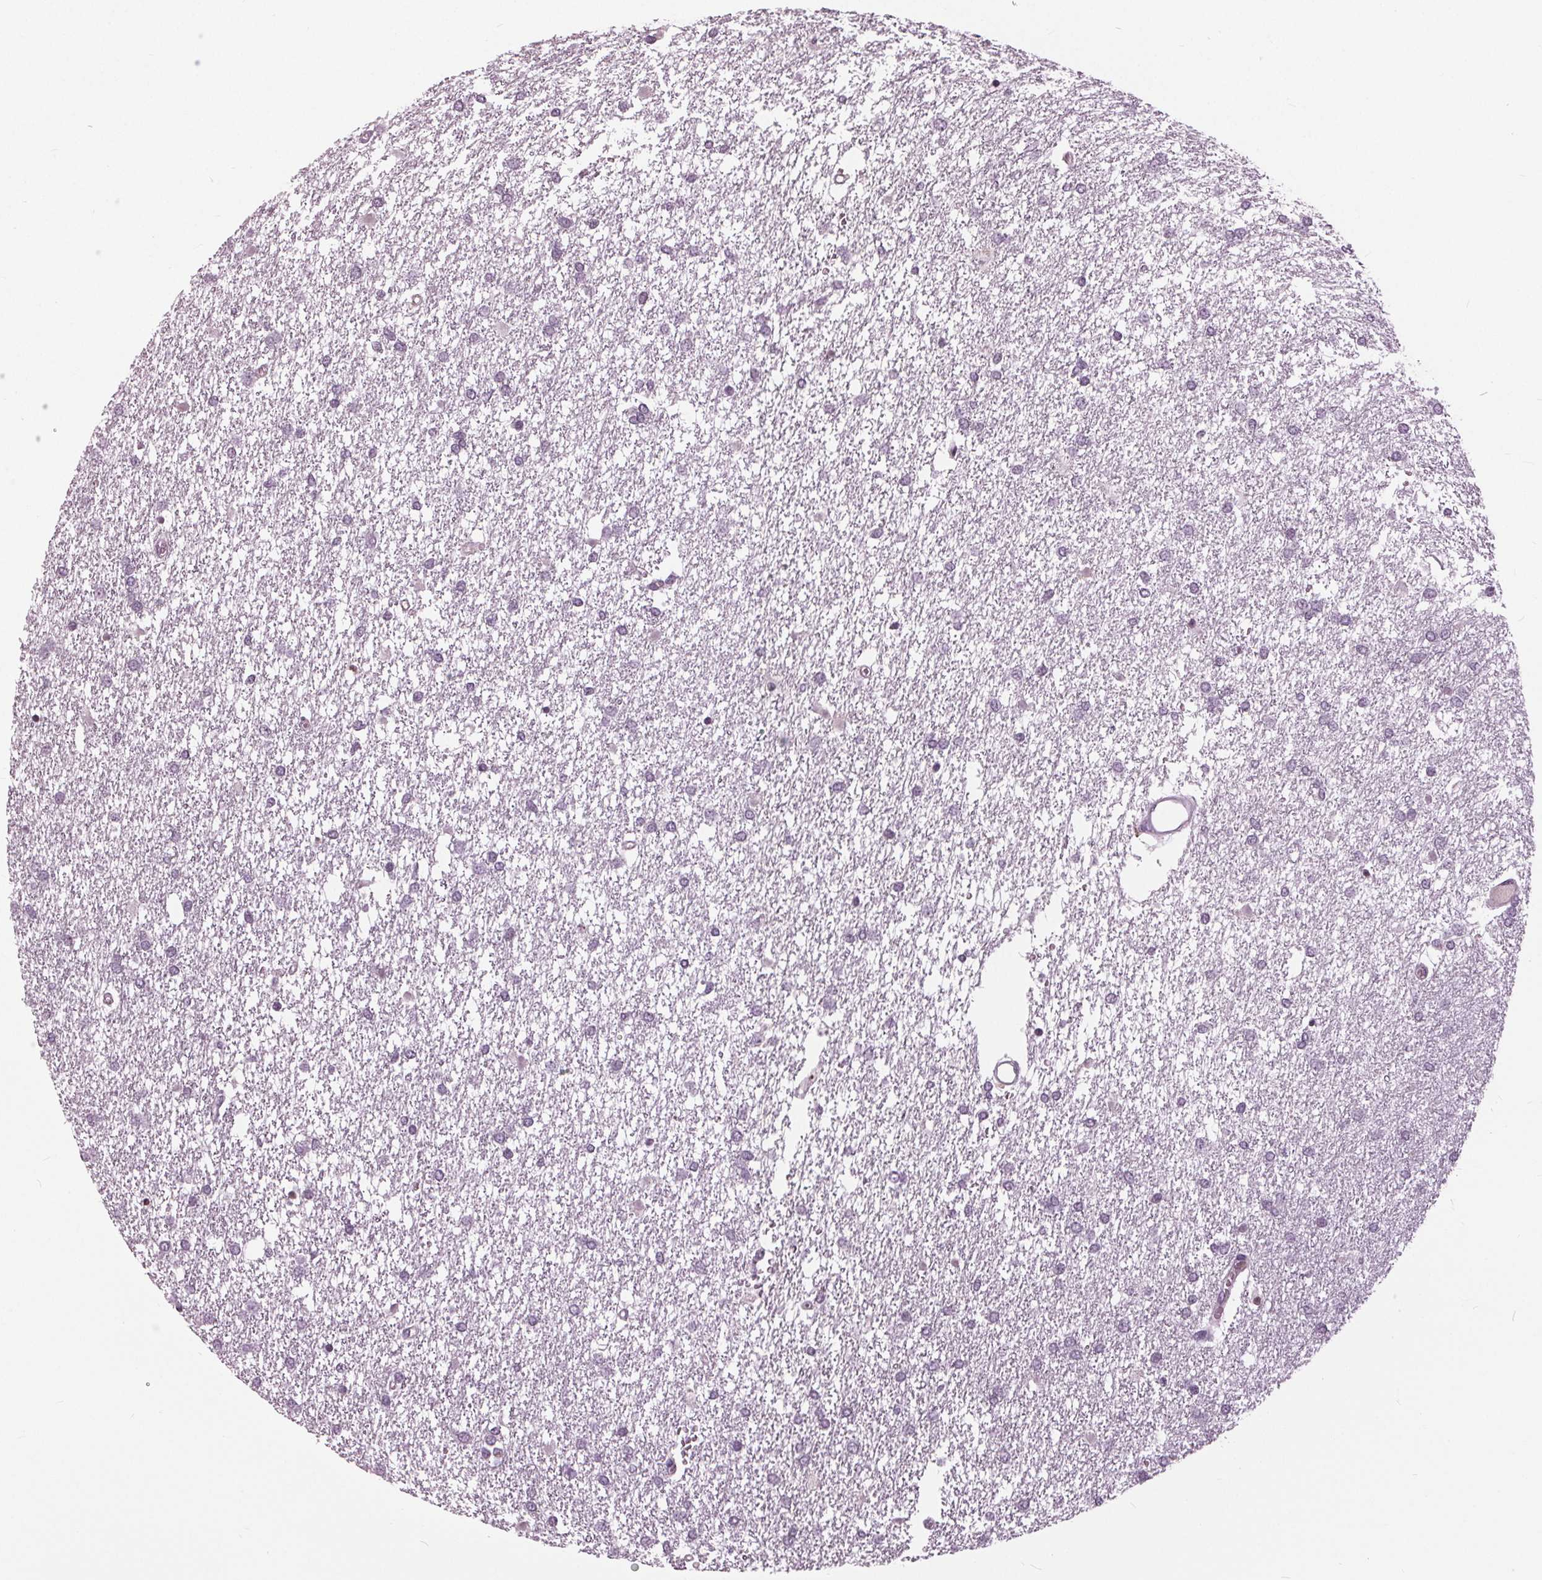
{"staining": {"intensity": "negative", "quantity": "none", "location": "none"}, "tissue": "glioma", "cell_type": "Tumor cells", "image_type": "cancer", "snomed": [{"axis": "morphology", "description": "Glioma, malignant, High grade"}, {"axis": "topography", "description": "Brain"}], "caption": "A high-resolution histopathology image shows IHC staining of glioma, which reveals no significant staining in tumor cells.", "gene": "SLC9A4", "patient": {"sex": "female", "age": 61}}